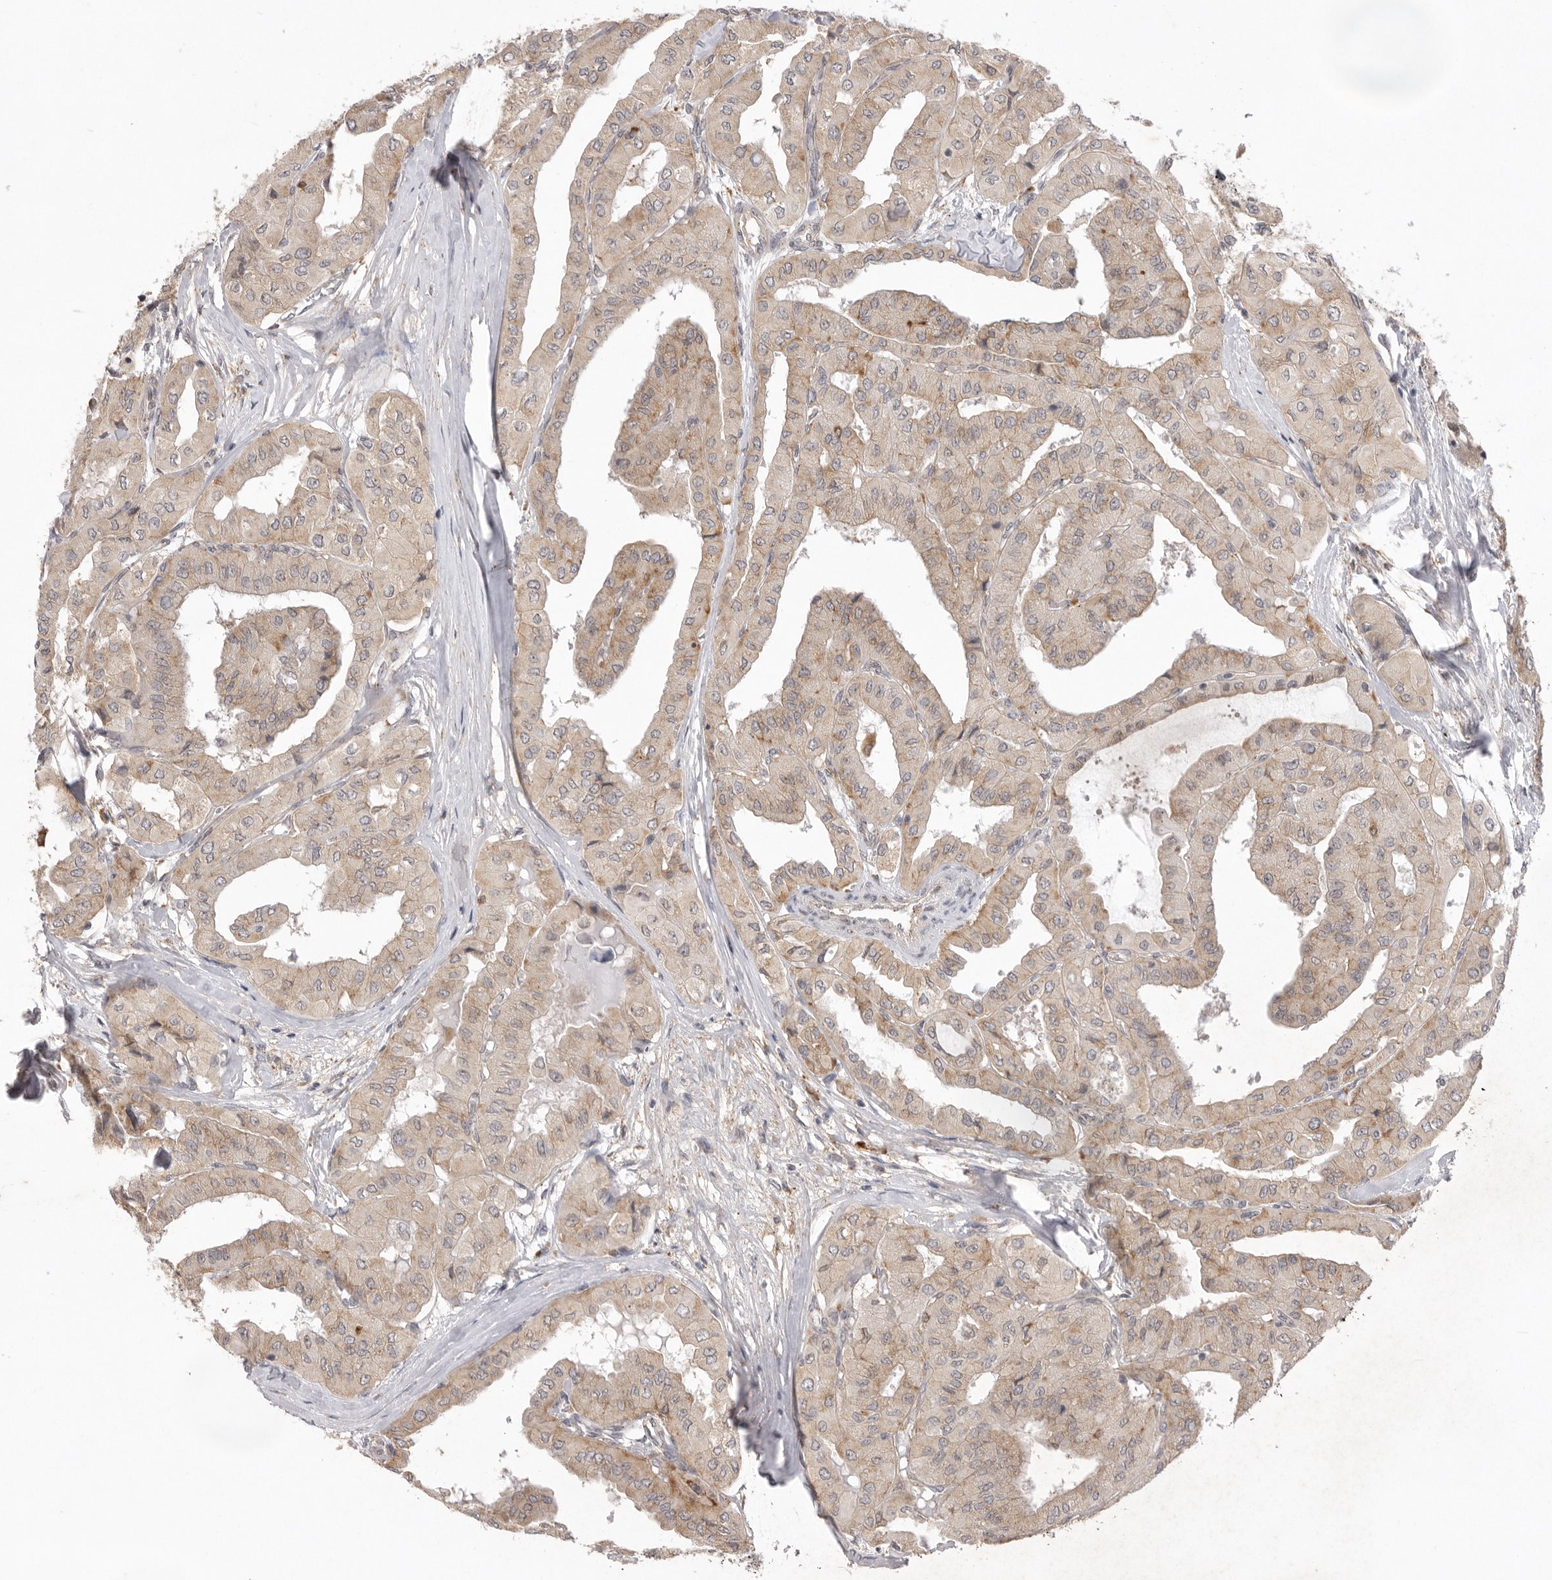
{"staining": {"intensity": "weak", "quantity": "25%-75%", "location": "cytoplasmic/membranous"}, "tissue": "thyroid cancer", "cell_type": "Tumor cells", "image_type": "cancer", "snomed": [{"axis": "morphology", "description": "Papillary adenocarcinoma, NOS"}, {"axis": "topography", "description": "Thyroid gland"}], "caption": "This is an image of immunohistochemistry (IHC) staining of papillary adenocarcinoma (thyroid), which shows weak positivity in the cytoplasmic/membranous of tumor cells.", "gene": "TLR3", "patient": {"sex": "female", "age": 59}}